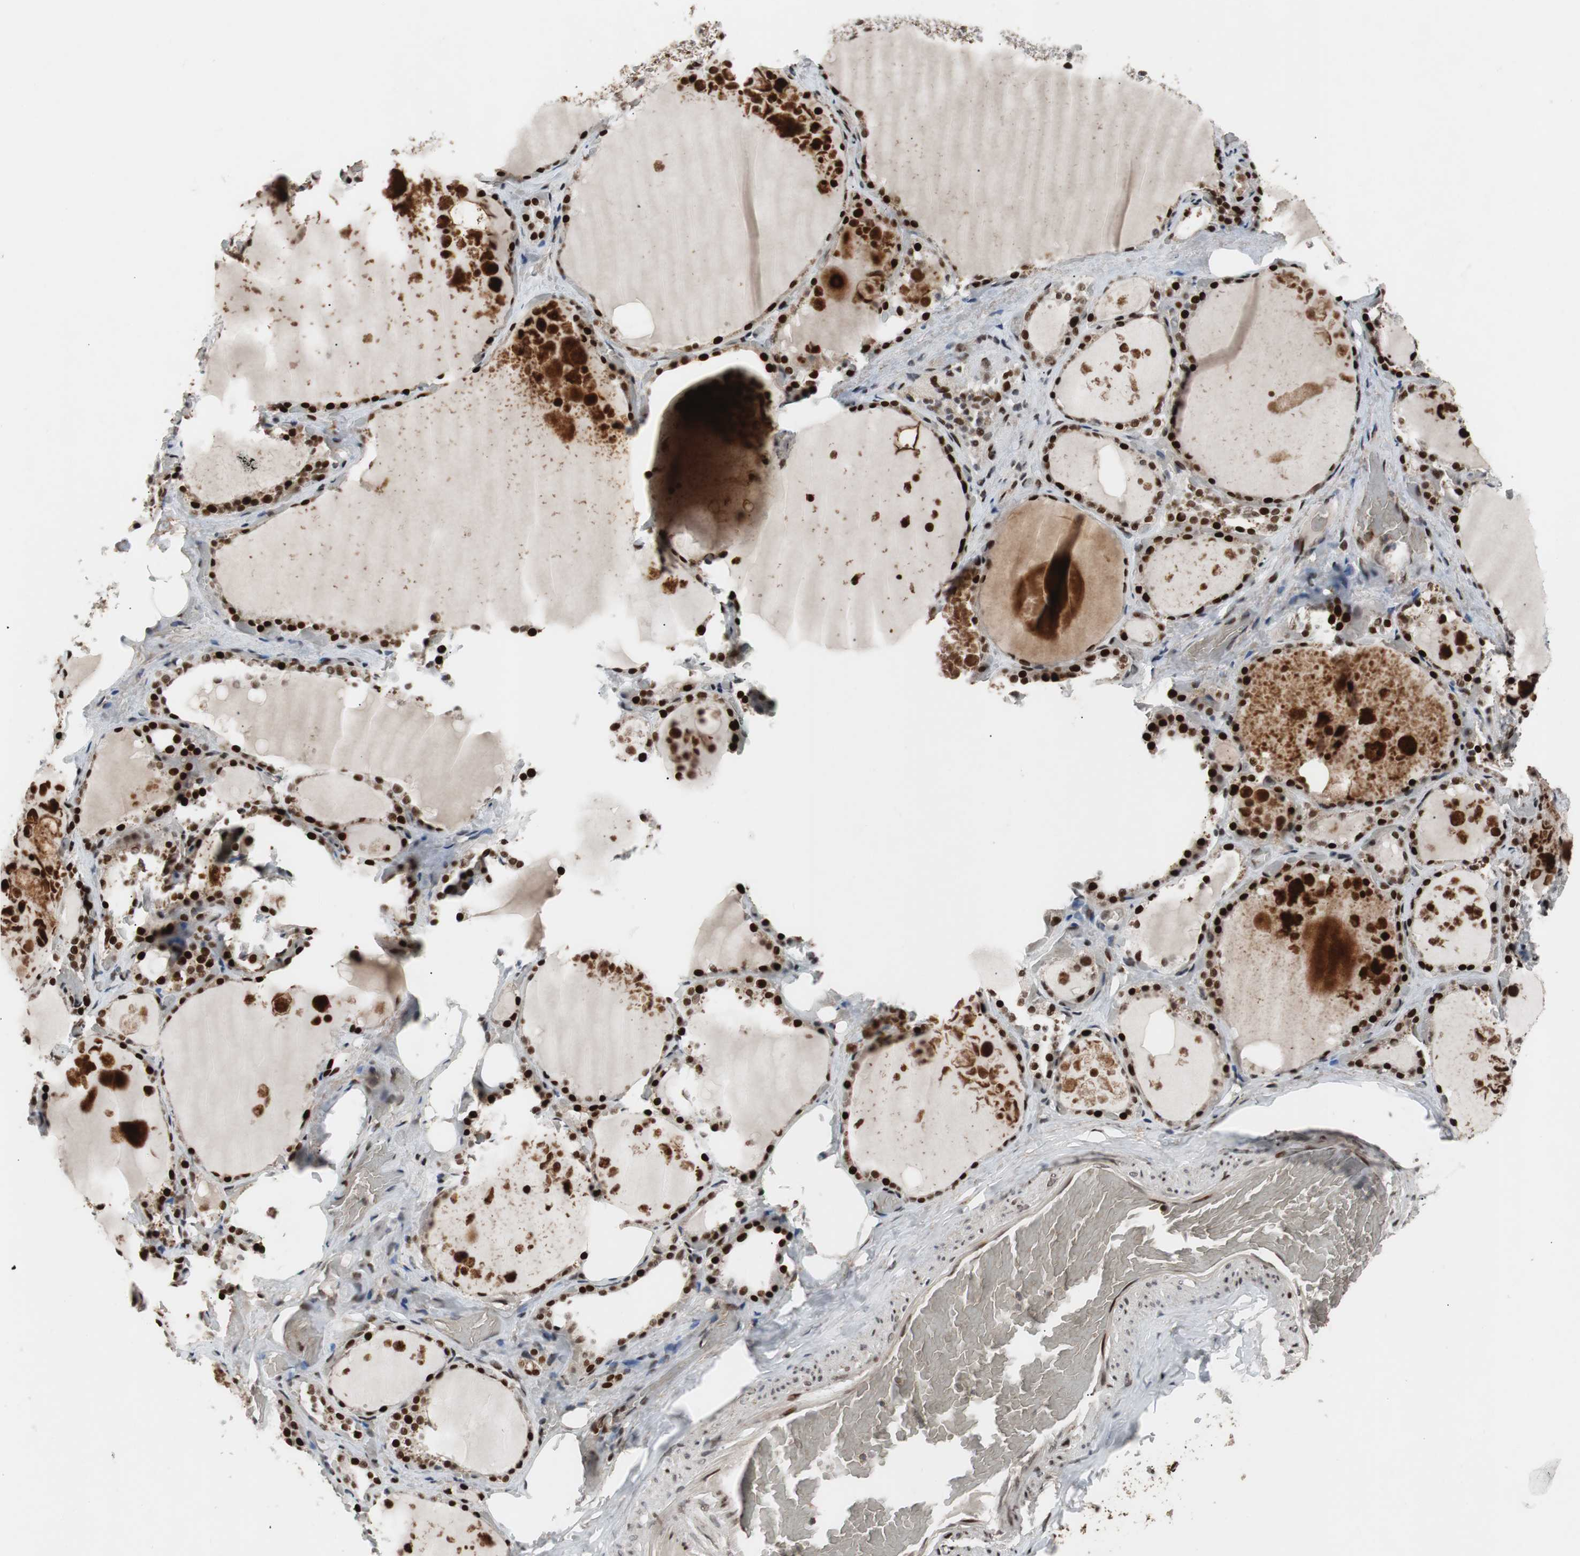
{"staining": {"intensity": "strong", "quantity": ">75%", "location": "nuclear"}, "tissue": "thyroid gland", "cell_type": "Glandular cells", "image_type": "normal", "snomed": [{"axis": "morphology", "description": "Normal tissue, NOS"}, {"axis": "topography", "description": "Thyroid gland"}], "caption": "IHC histopathology image of normal human thyroid gland stained for a protein (brown), which exhibits high levels of strong nuclear staining in about >75% of glandular cells.", "gene": "NBL1", "patient": {"sex": "male", "age": 61}}